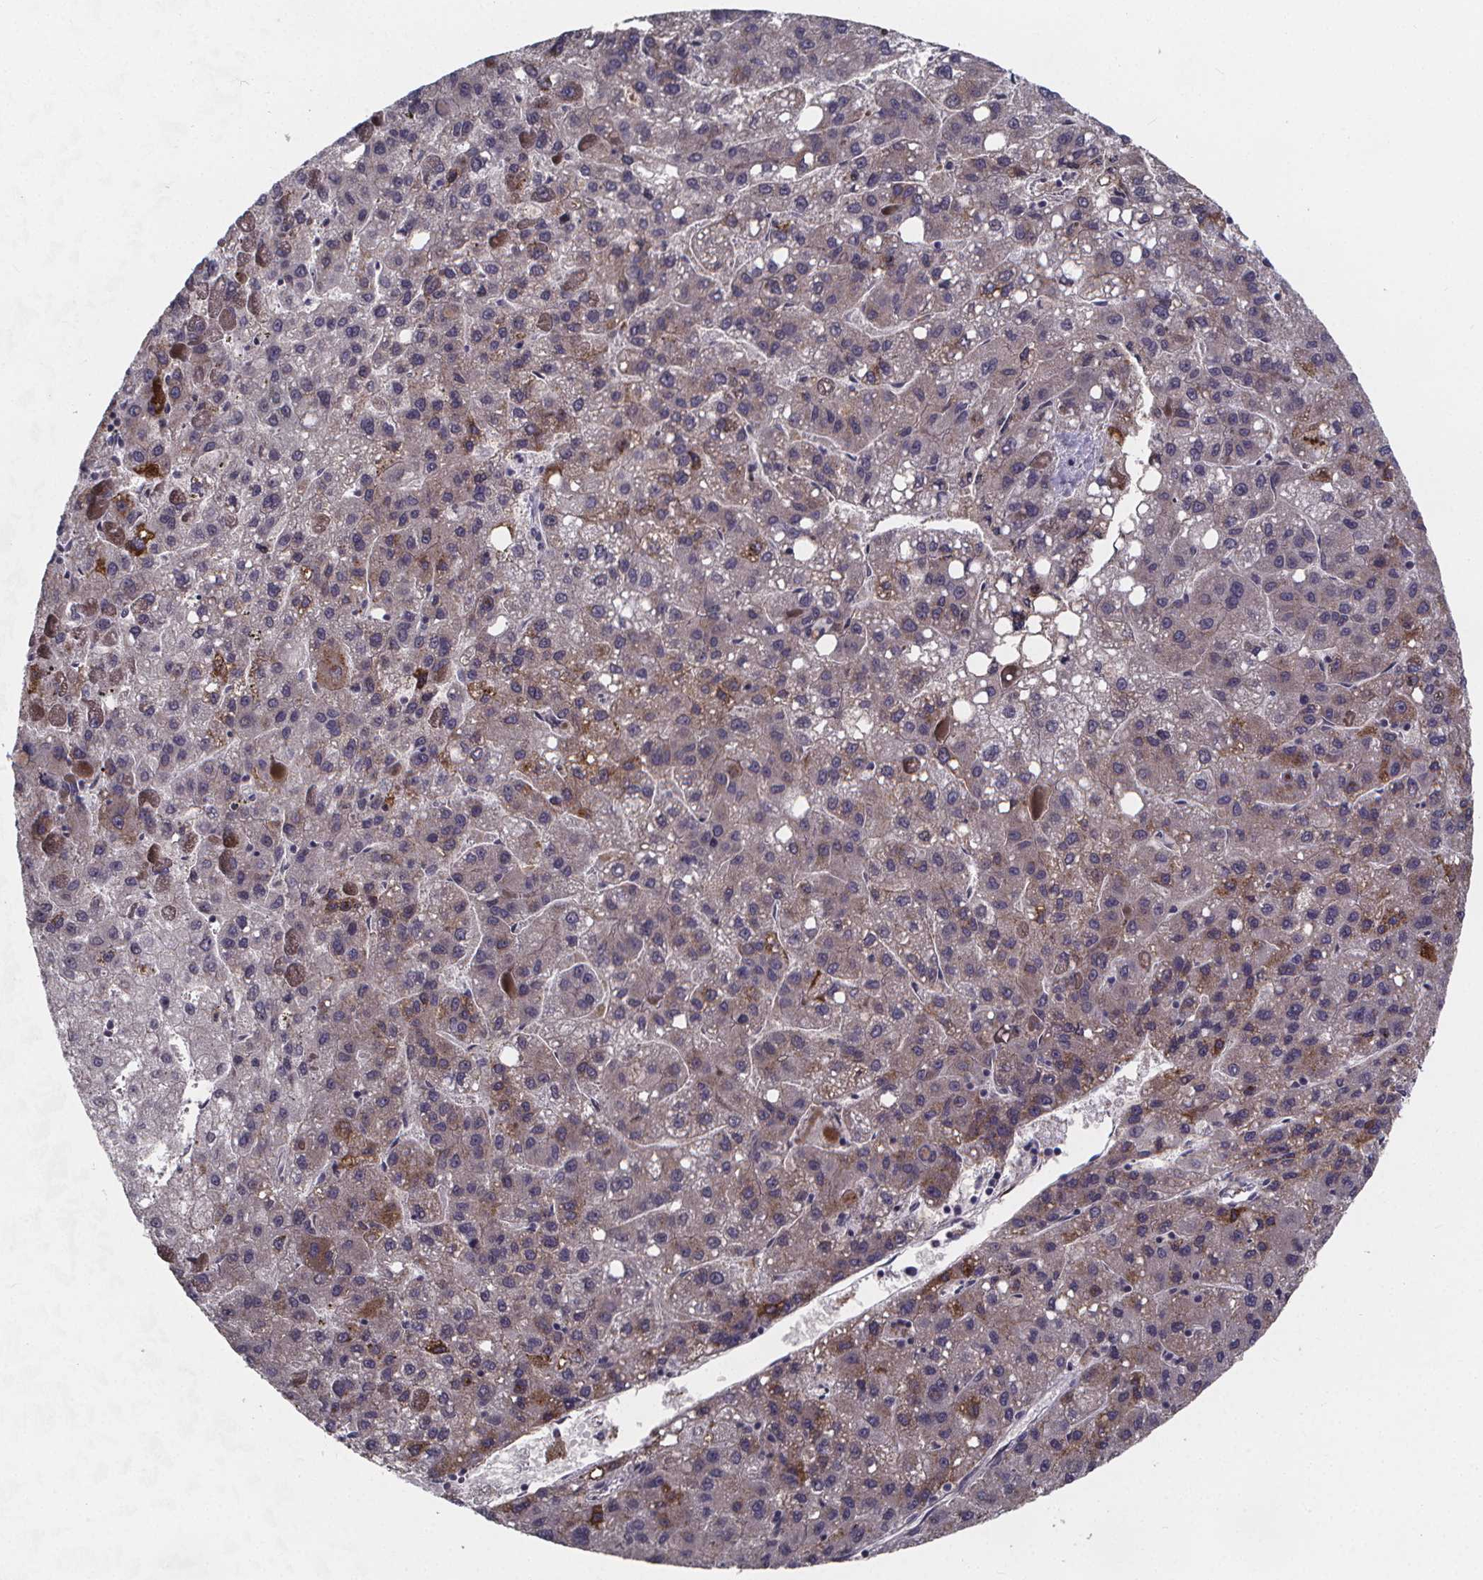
{"staining": {"intensity": "moderate", "quantity": "<25%", "location": "cytoplasmic/membranous"}, "tissue": "liver cancer", "cell_type": "Tumor cells", "image_type": "cancer", "snomed": [{"axis": "morphology", "description": "Carcinoma, Hepatocellular, NOS"}, {"axis": "topography", "description": "Liver"}], "caption": "Immunohistochemistry (IHC) staining of hepatocellular carcinoma (liver), which displays low levels of moderate cytoplasmic/membranous expression in approximately <25% of tumor cells indicating moderate cytoplasmic/membranous protein staining. The staining was performed using DAB (3,3'-diaminobenzidine) (brown) for protein detection and nuclei were counterstained in hematoxylin (blue).", "gene": "AGT", "patient": {"sex": "female", "age": 82}}